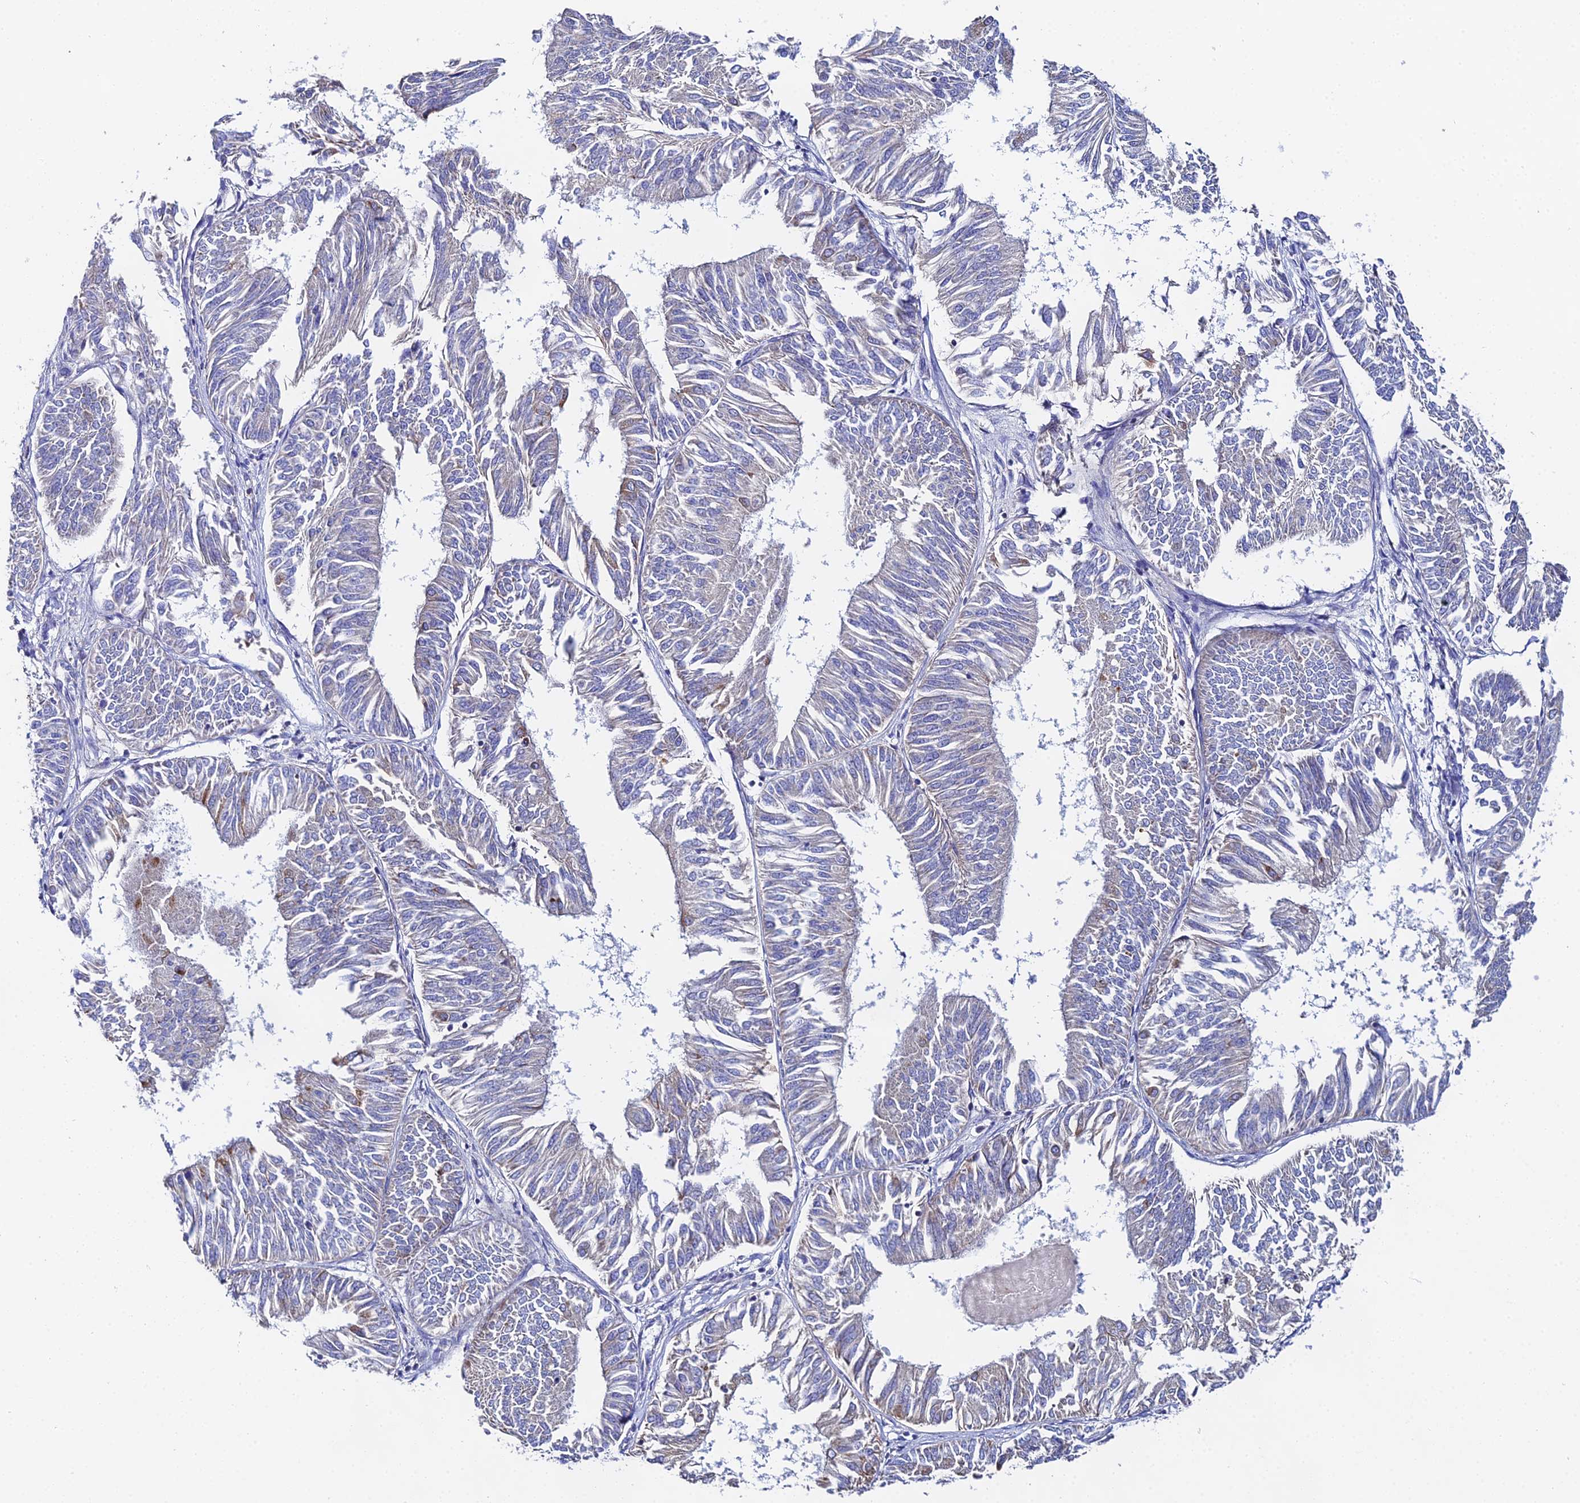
{"staining": {"intensity": "weak", "quantity": "<25%", "location": "cytoplasmic/membranous"}, "tissue": "endometrial cancer", "cell_type": "Tumor cells", "image_type": "cancer", "snomed": [{"axis": "morphology", "description": "Adenocarcinoma, NOS"}, {"axis": "topography", "description": "Endometrium"}], "caption": "Endometrial cancer (adenocarcinoma) was stained to show a protein in brown. There is no significant expression in tumor cells. (Stains: DAB immunohistochemistry with hematoxylin counter stain, Microscopy: brightfield microscopy at high magnification).", "gene": "PPP2R2C", "patient": {"sex": "female", "age": 58}}